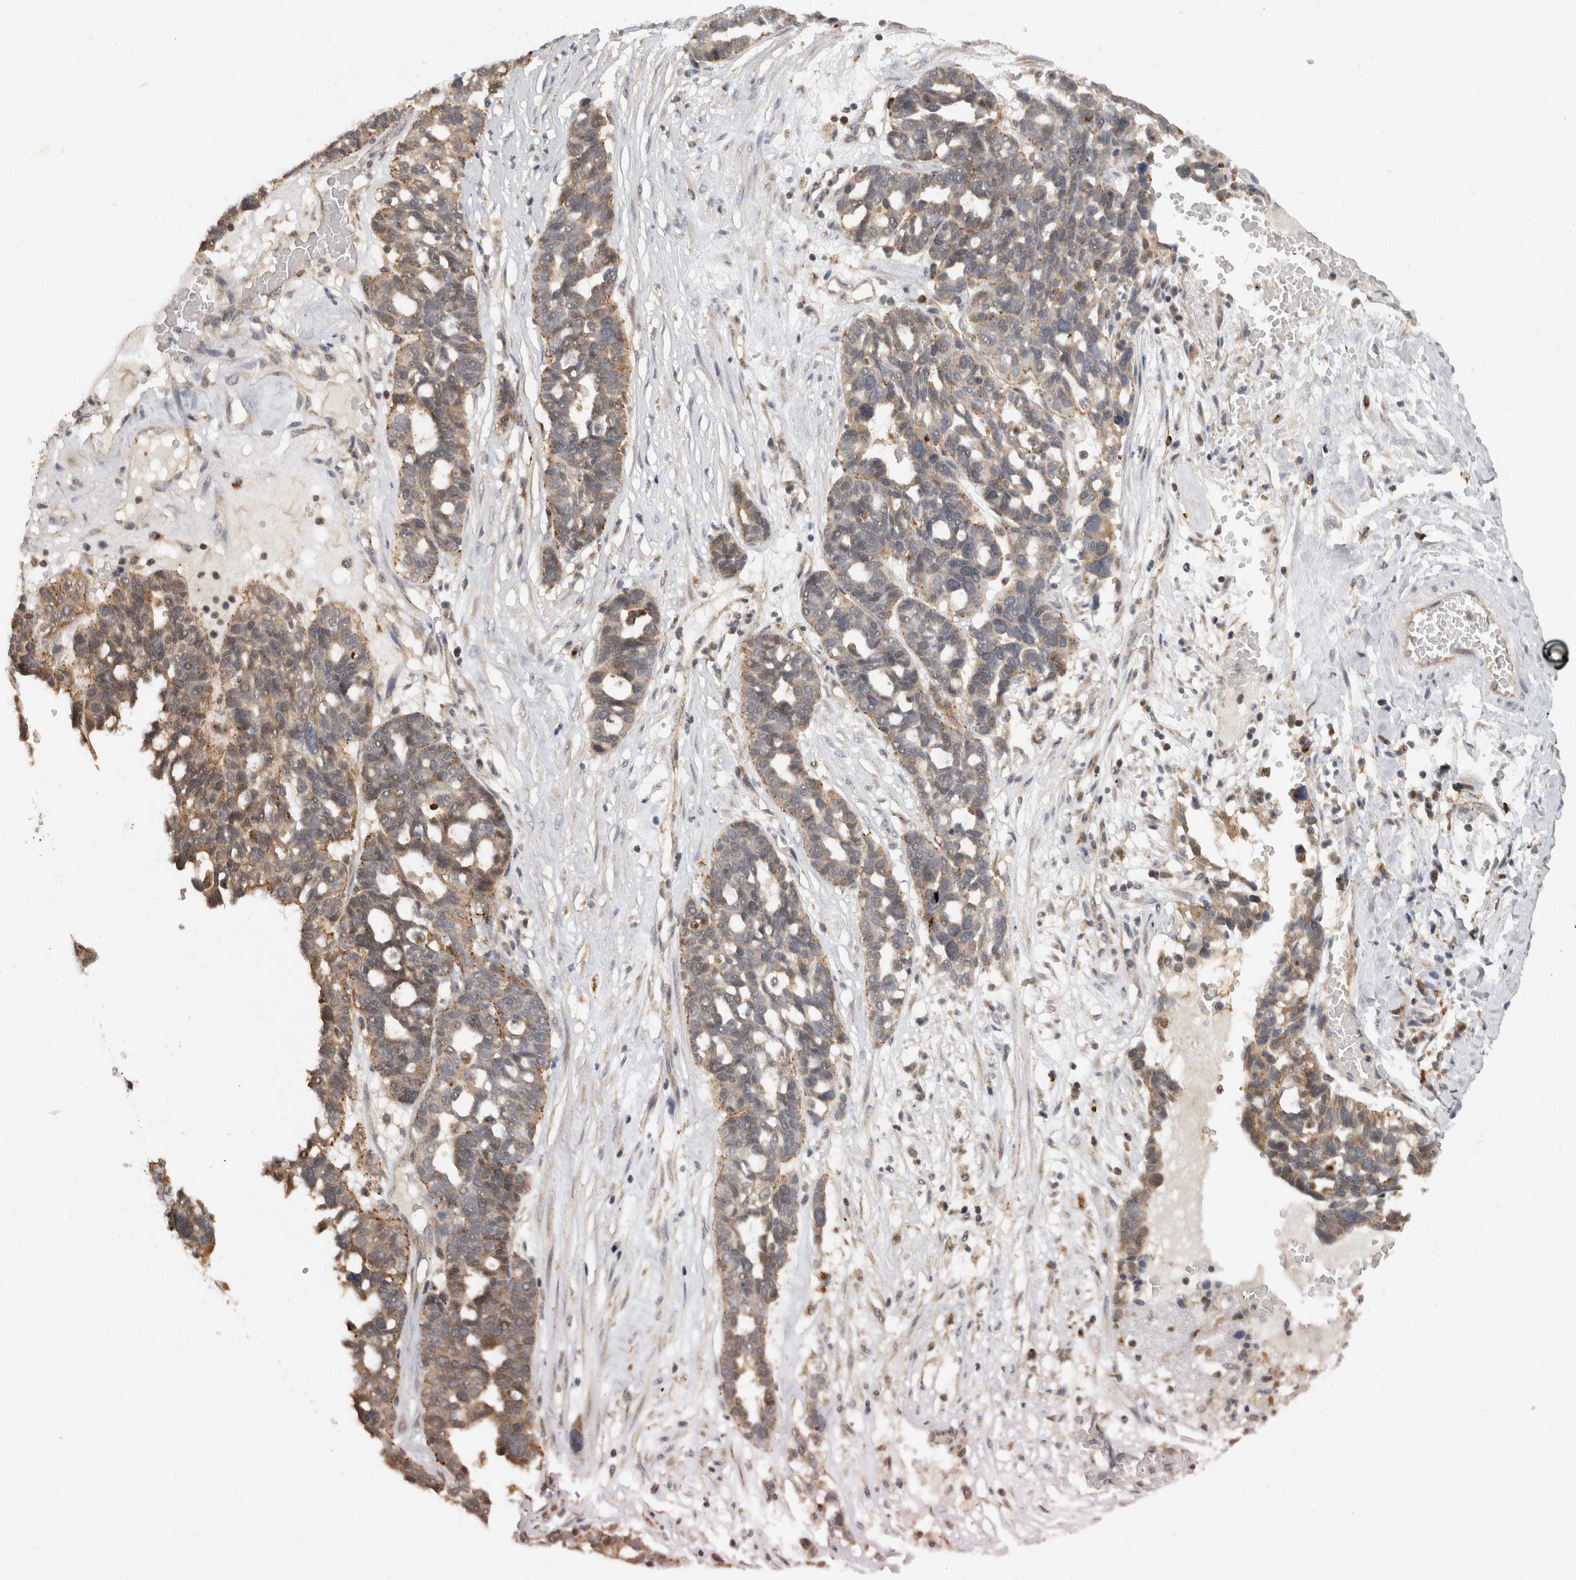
{"staining": {"intensity": "weak", "quantity": "25%-75%", "location": "cytoplasmic/membranous"}, "tissue": "ovarian cancer", "cell_type": "Tumor cells", "image_type": "cancer", "snomed": [{"axis": "morphology", "description": "Cystadenocarcinoma, serous, NOS"}, {"axis": "topography", "description": "Ovary"}], "caption": "A brown stain shows weak cytoplasmic/membranous staining of a protein in ovarian cancer tumor cells.", "gene": "ACAT2", "patient": {"sex": "female", "age": 59}}